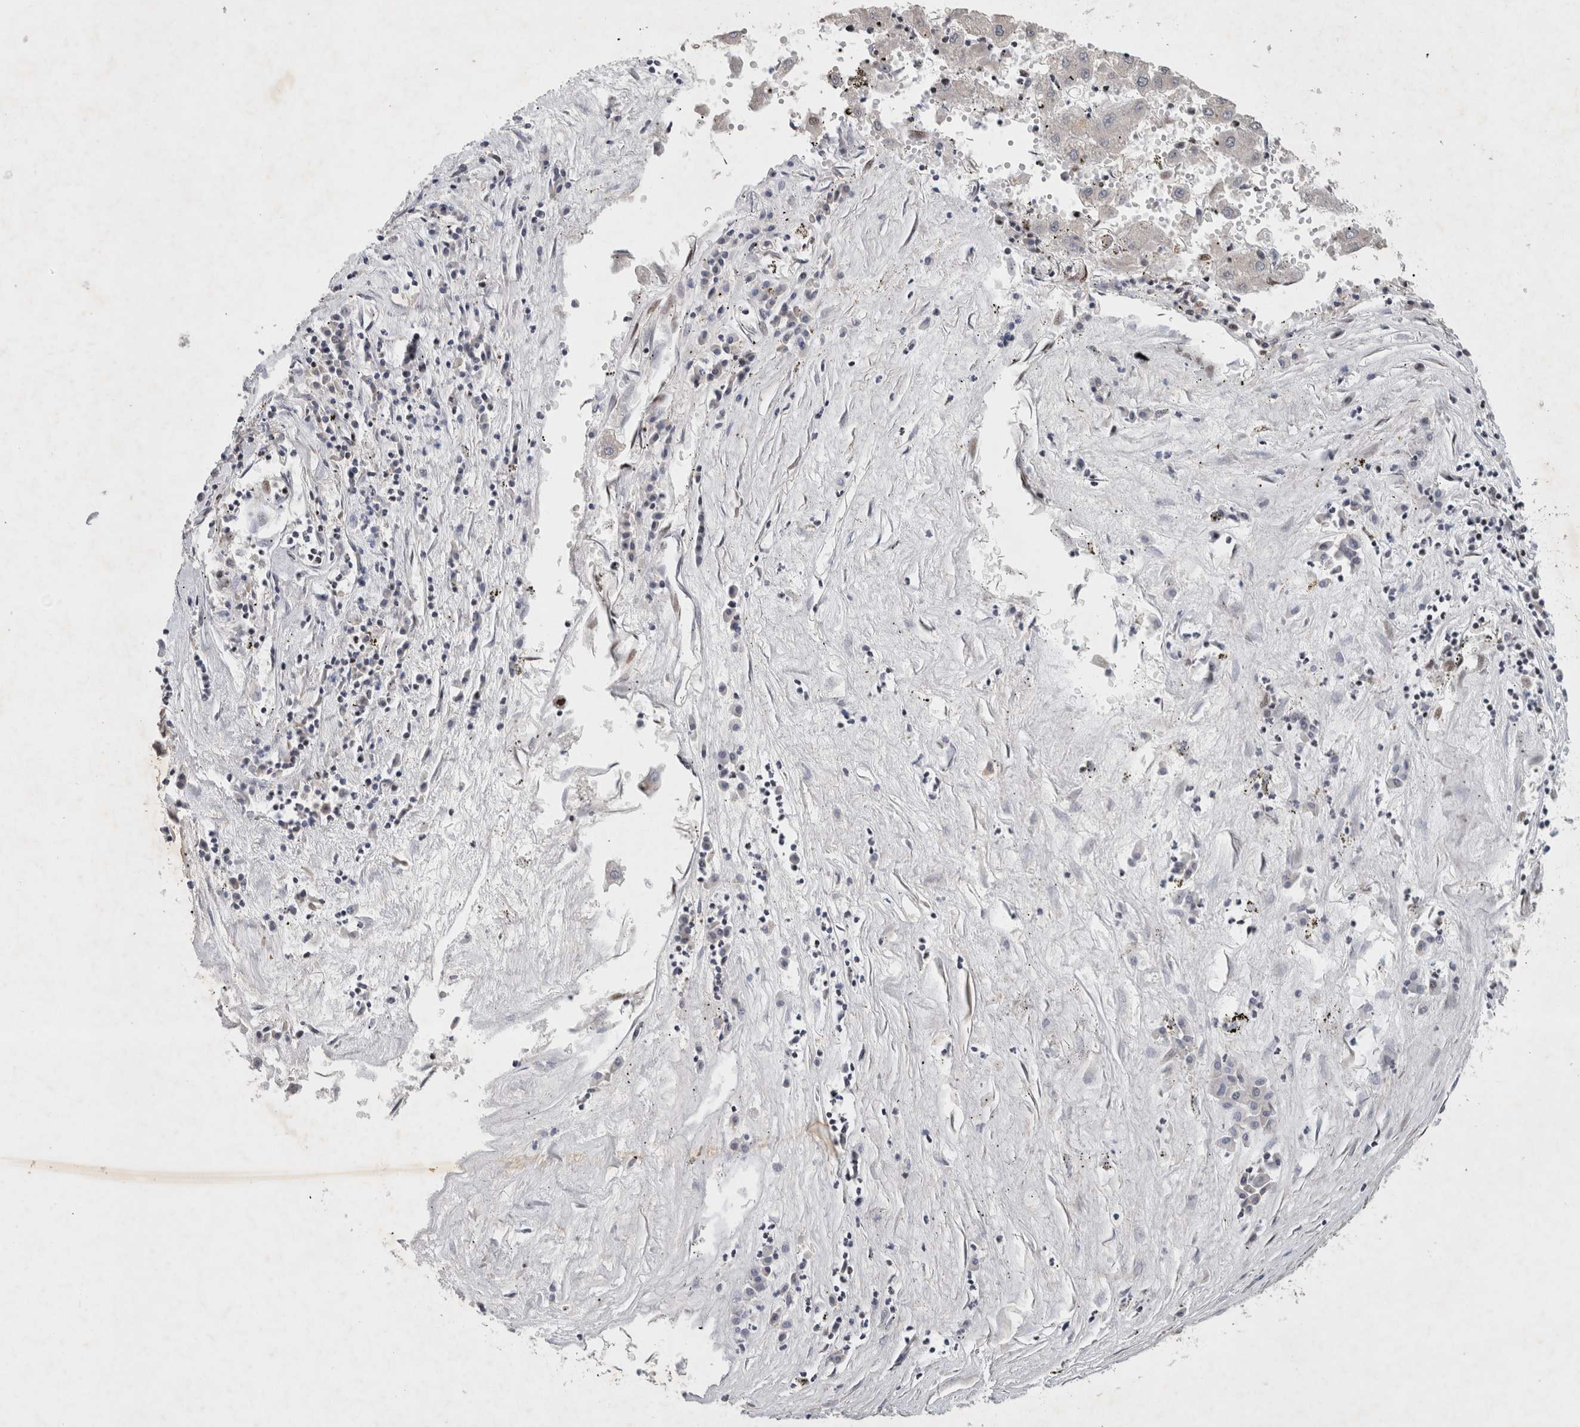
{"staining": {"intensity": "negative", "quantity": "none", "location": "none"}, "tissue": "liver cancer", "cell_type": "Tumor cells", "image_type": "cancer", "snomed": [{"axis": "morphology", "description": "Carcinoma, Hepatocellular, NOS"}, {"axis": "topography", "description": "Liver"}], "caption": "High magnification brightfield microscopy of hepatocellular carcinoma (liver) stained with DAB (brown) and counterstained with hematoxylin (blue): tumor cells show no significant expression.", "gene": "C8orf58", "patient": {"sex": "male", "age": 72}}